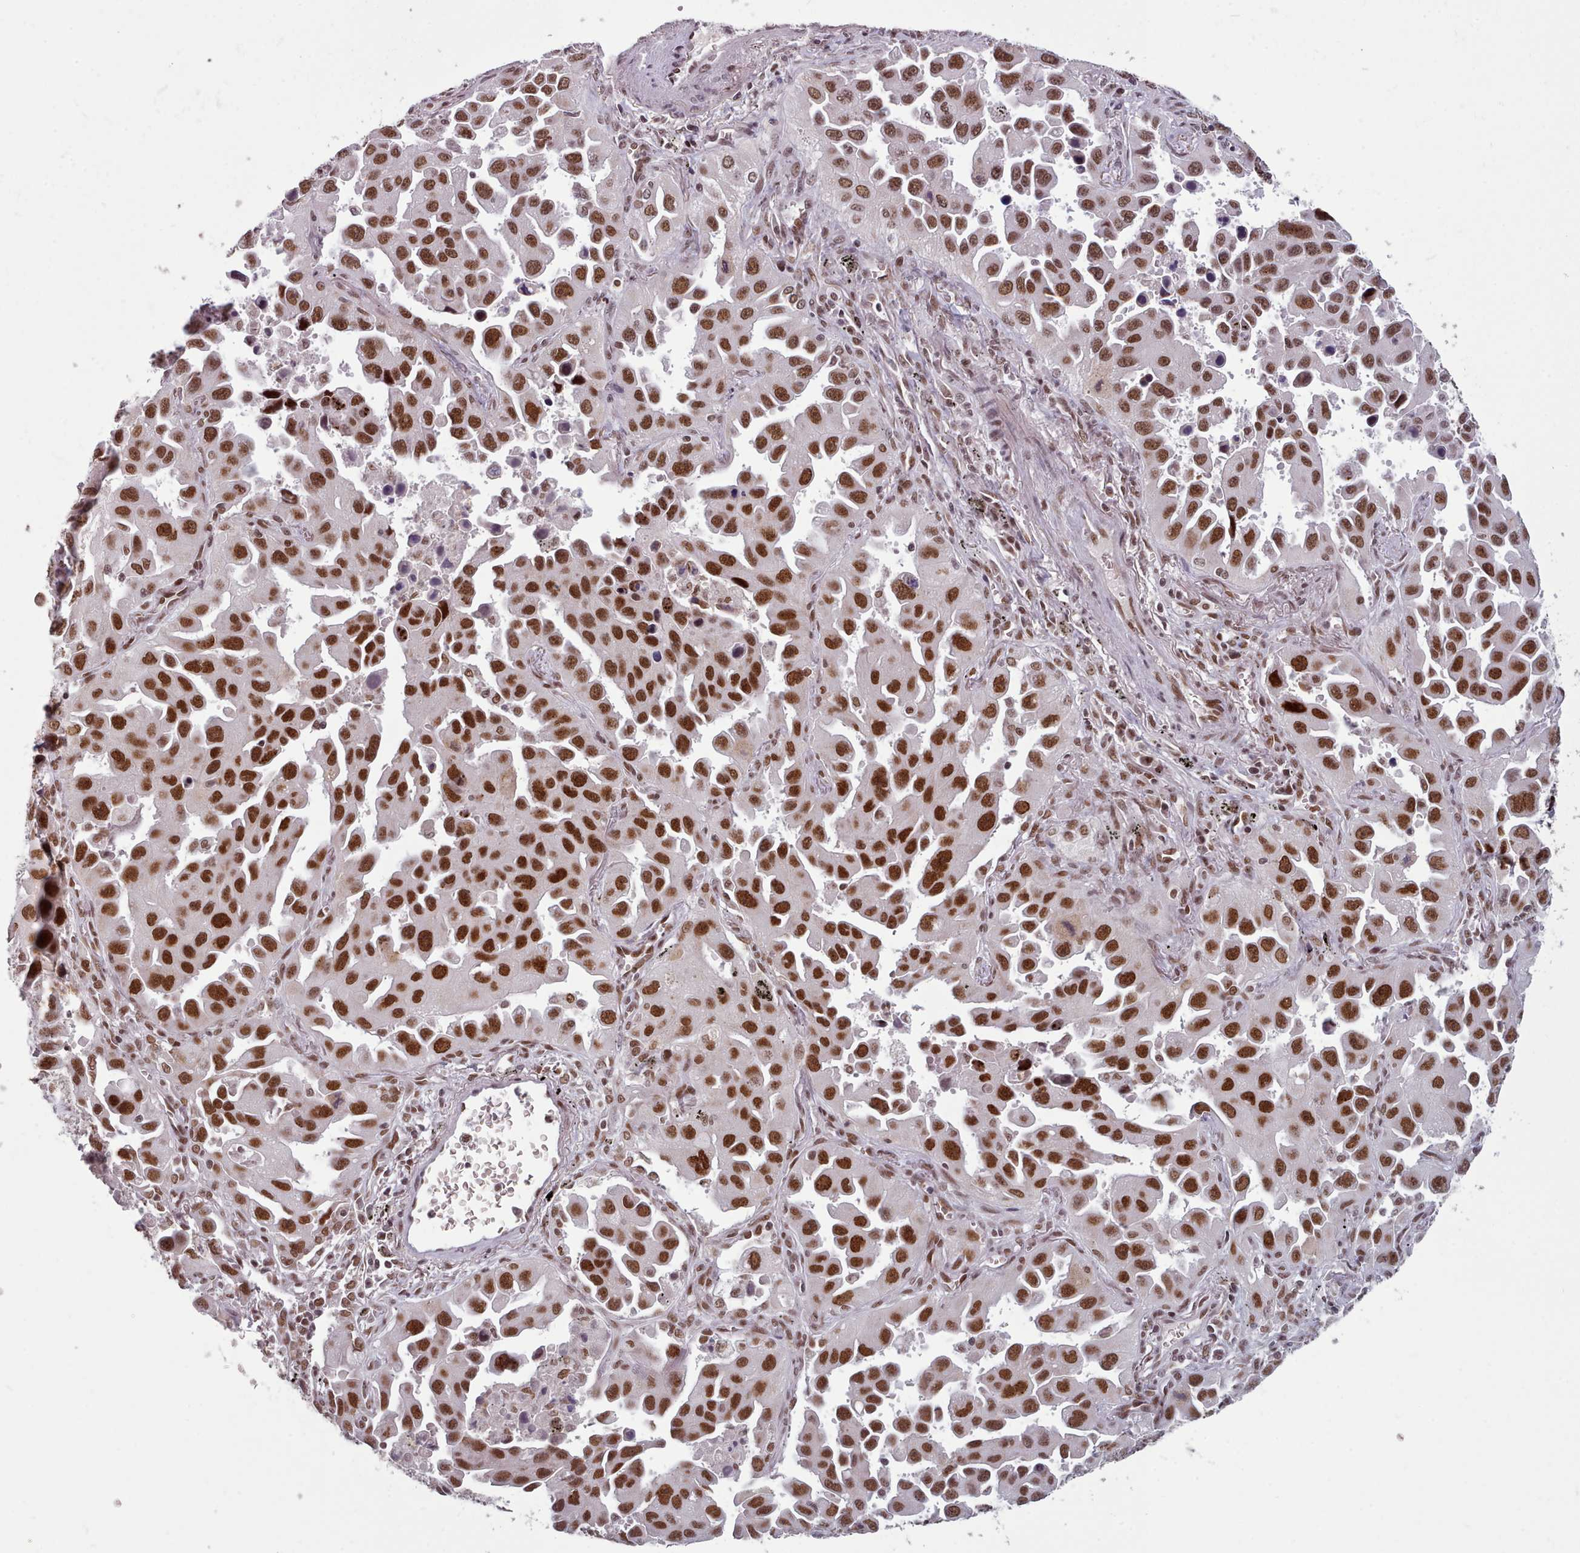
{"staining": {"intensity": "strong", "quantity": ">75%", "location": "nuclear"}, "tissue": "lung cancer", "cell_type": "Tumor cells", "image_type": "cancer", "snomed": [{"axis": "morphology", "description": "Adenocarcinoma, NOS"}, {"axis": "topography", "description": "Lung"}], "caption": "Tumor cells demonstrate high levels of strong nuclear expression in approximately >75% of cells in human adenocarcinoma (lung).", "gene": "SRSF9", "patient": {"sex": "male", "age": 66}}